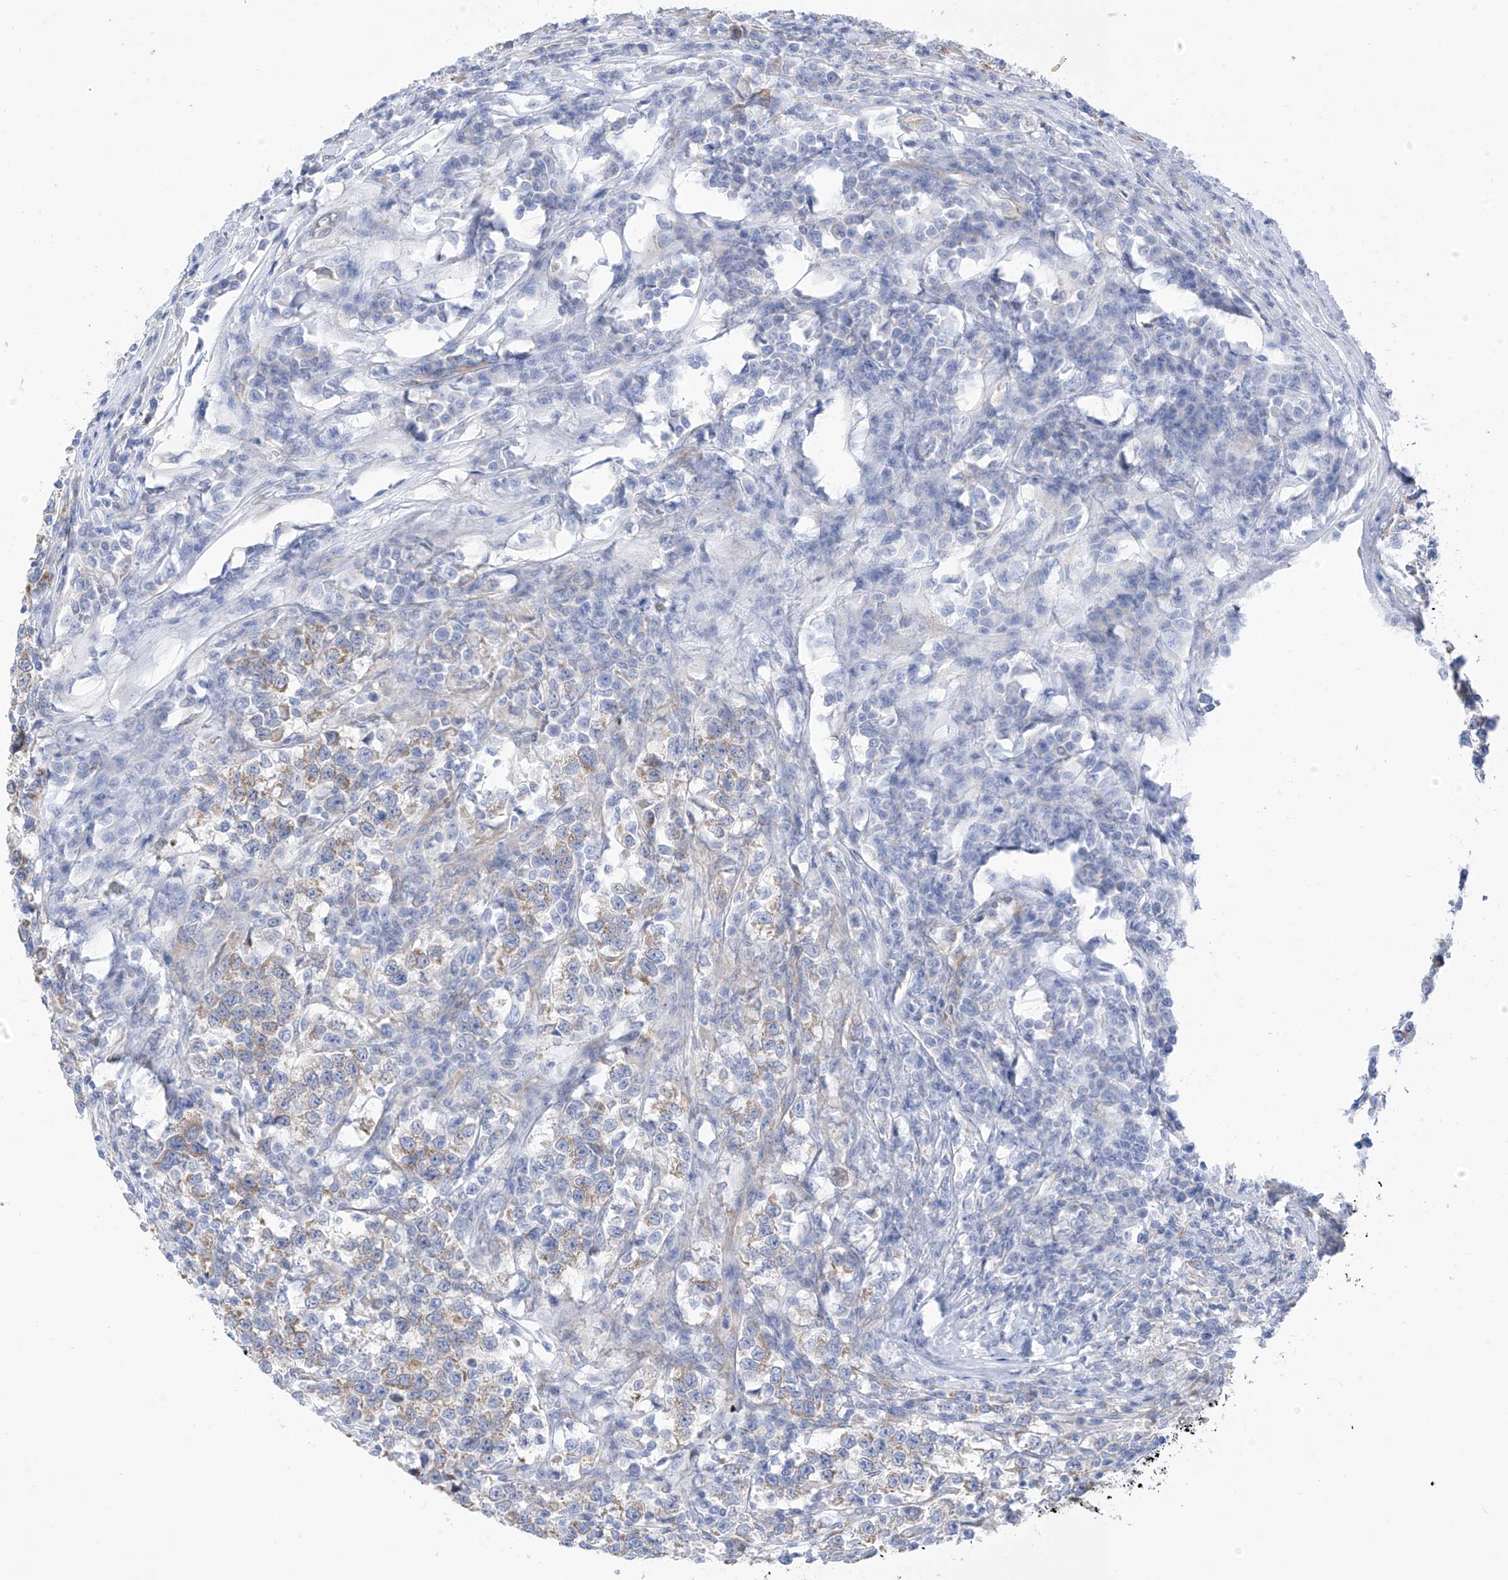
{"staining": {"intensity": "weak", "quantity": "25%-75%", "location": "cytoplasmic/membranous"}, "tissue": "testis cancer", "cell_type": "Tumor cells", "image_type": "cancer", "snomed": [{"axis": "morphology", "description": "Normal tissue, NOS"}, {"axis": "morphology", "description": "Seminoma, NOS"}, {"axis": "topography", "description": "Testis"}], "caption": "Brown immunohistochemical staining in seminoma (testis) reveals weak cytoplasmic/membranous expression in about 25%-75% of tumor cells.", "gene": "RCN2", "patient": {"sex": "male", "age": 43}}